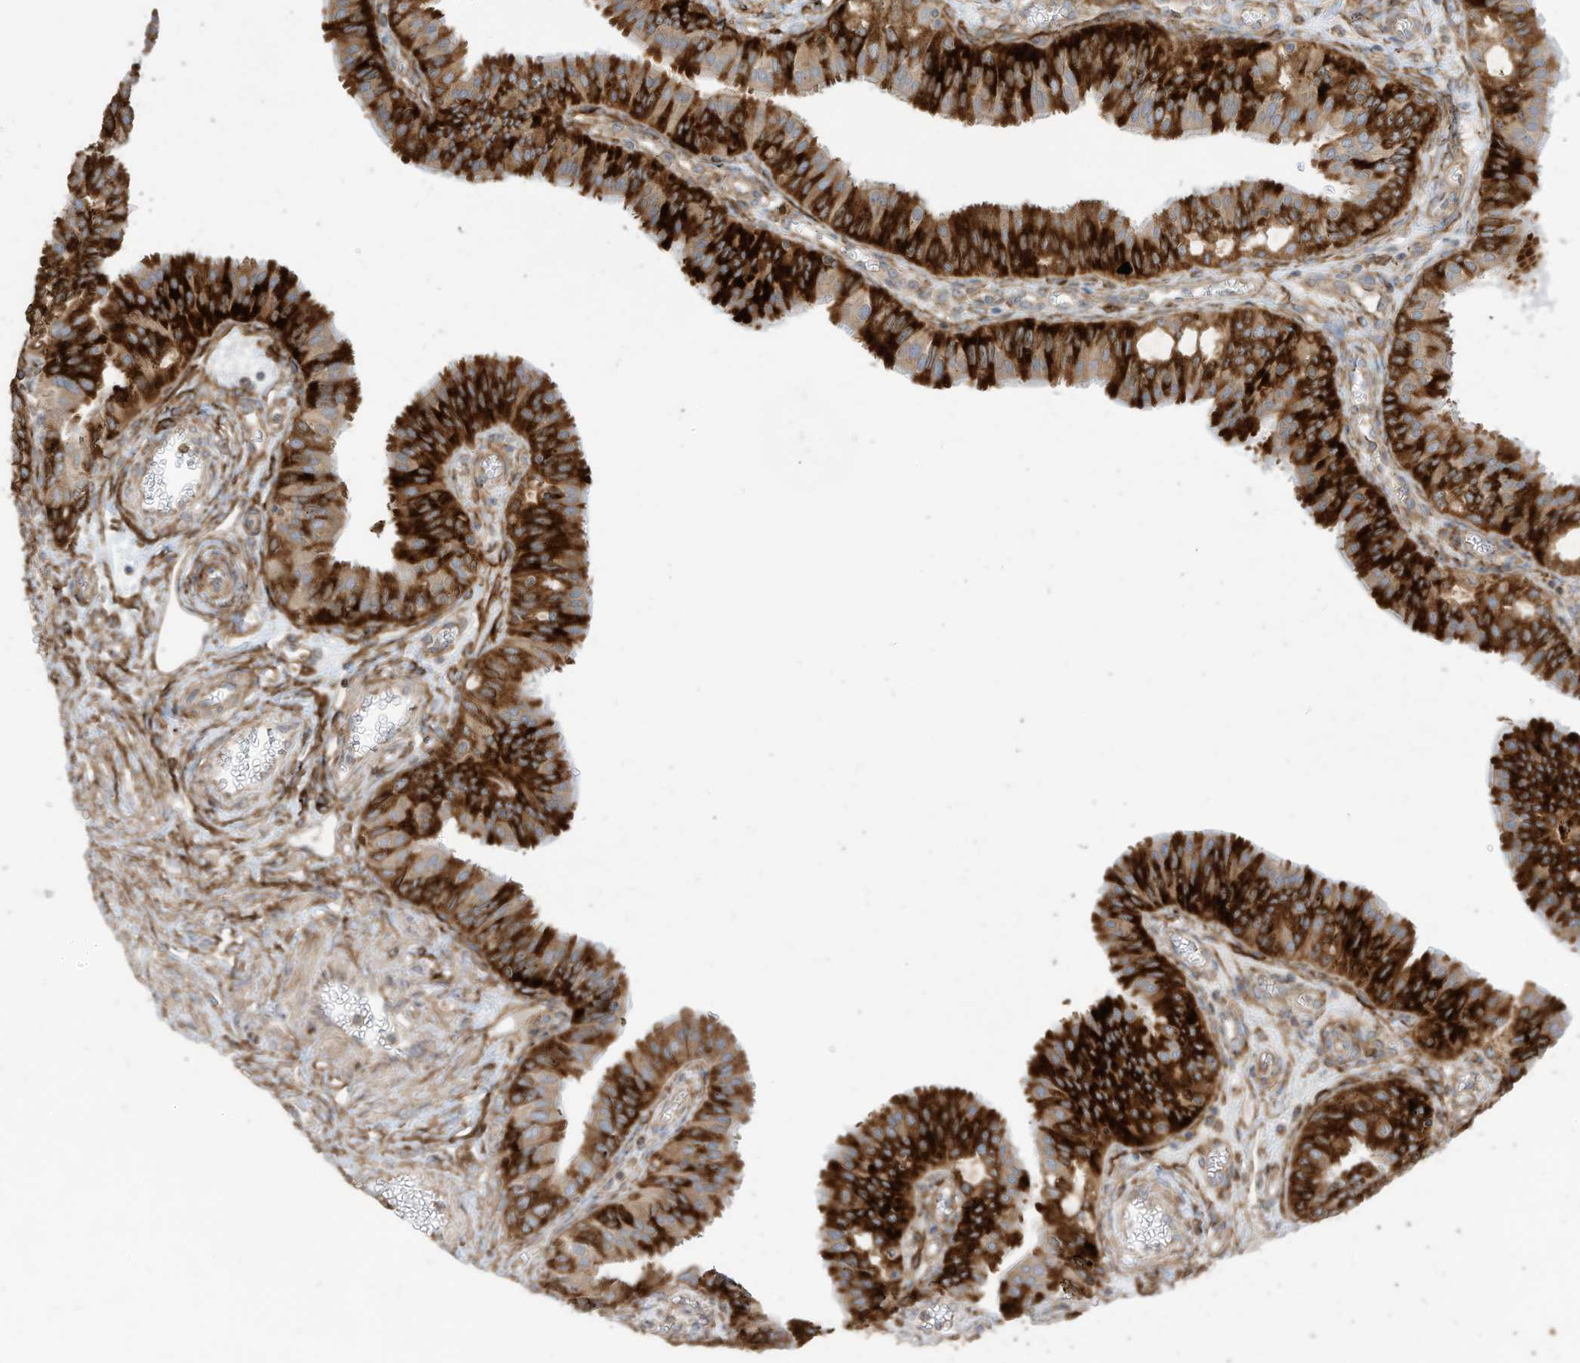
{"staining": {"intensity": "strong", "quantity": ">75%", "location": "cytoplasmic/membranous"}, "tissue": "fallopian tube", "cell_type": "Glandular cells", "image_type": "normal", "snomed": [{"axis": "morphology", "description": "Normal tissue, NOS"}, {"axis": "topography", "description": "Fallopian tube"}, {"axis": "topography", "description": "Ovary"}], "caption": "Strong cytoplasmic/membranous protein staining is appreciated in about >75% of glandular cells in fallopian tube.", "gene": "TRNAU1AP", "patient": {"sex": "female", "age": 42}}